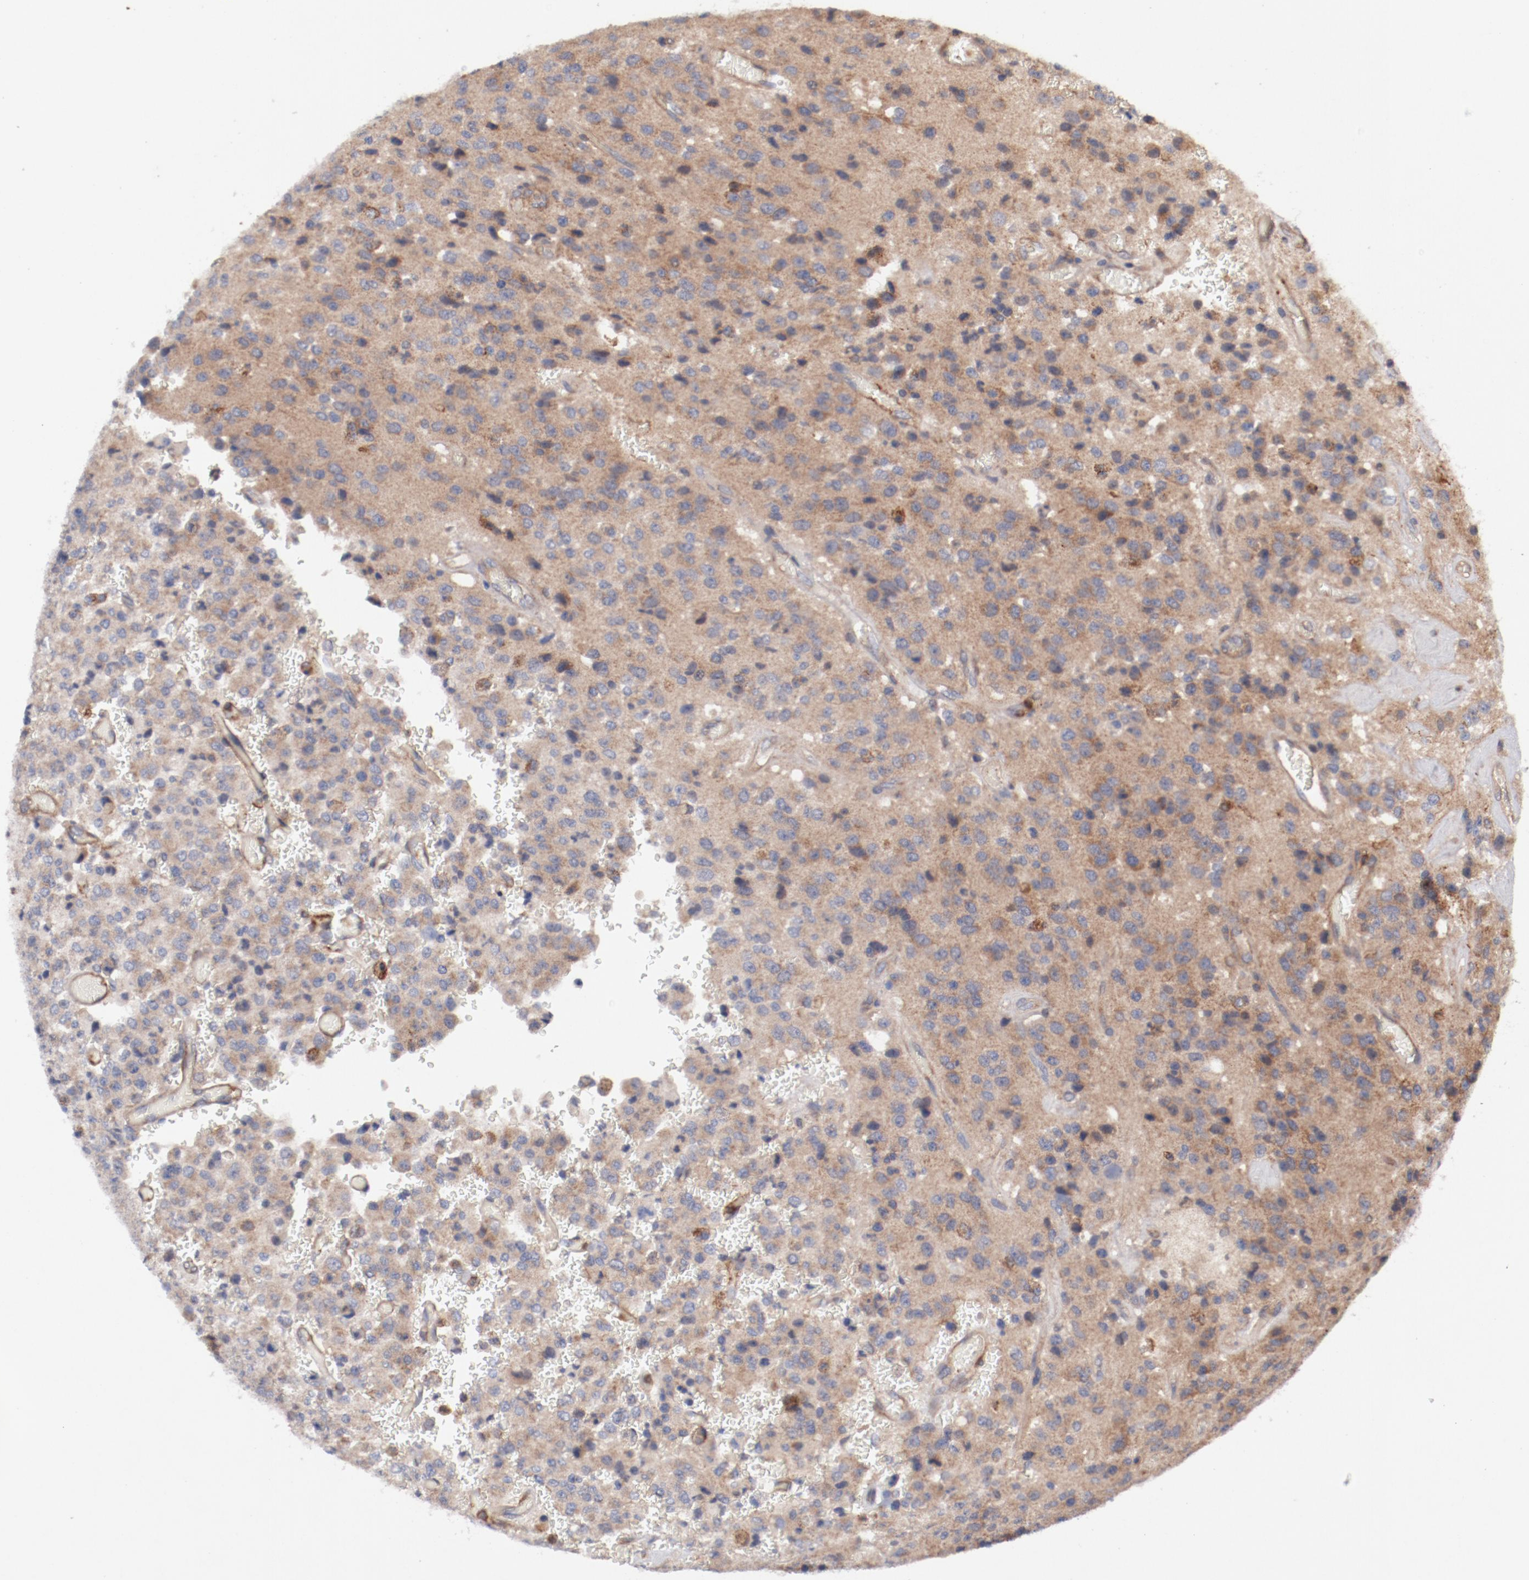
{"staining": {"intensity": "moderate", "quantity": ">75%", "location": "cytoplasmic/membranous"}, "tissue": "glioma", "cell_type": "Tumor cells", "image_type": "cancer", "snomed": [{"axis": "morphology", "description": "Glioma, malignant, High grade"}, {"axis": "topography", "description": "pancreas cauda"}], "caption": "Brown immunohistochemical staining in human malignant glioma (high-grade) reveals moderate cytoplasmic/membranous expression in about >75% of tumor cells. The protein is shown in brown color, while the nuclei are stained blue.", "gene": "GUF1", "patient": {"sex": "male", "age": 60}}